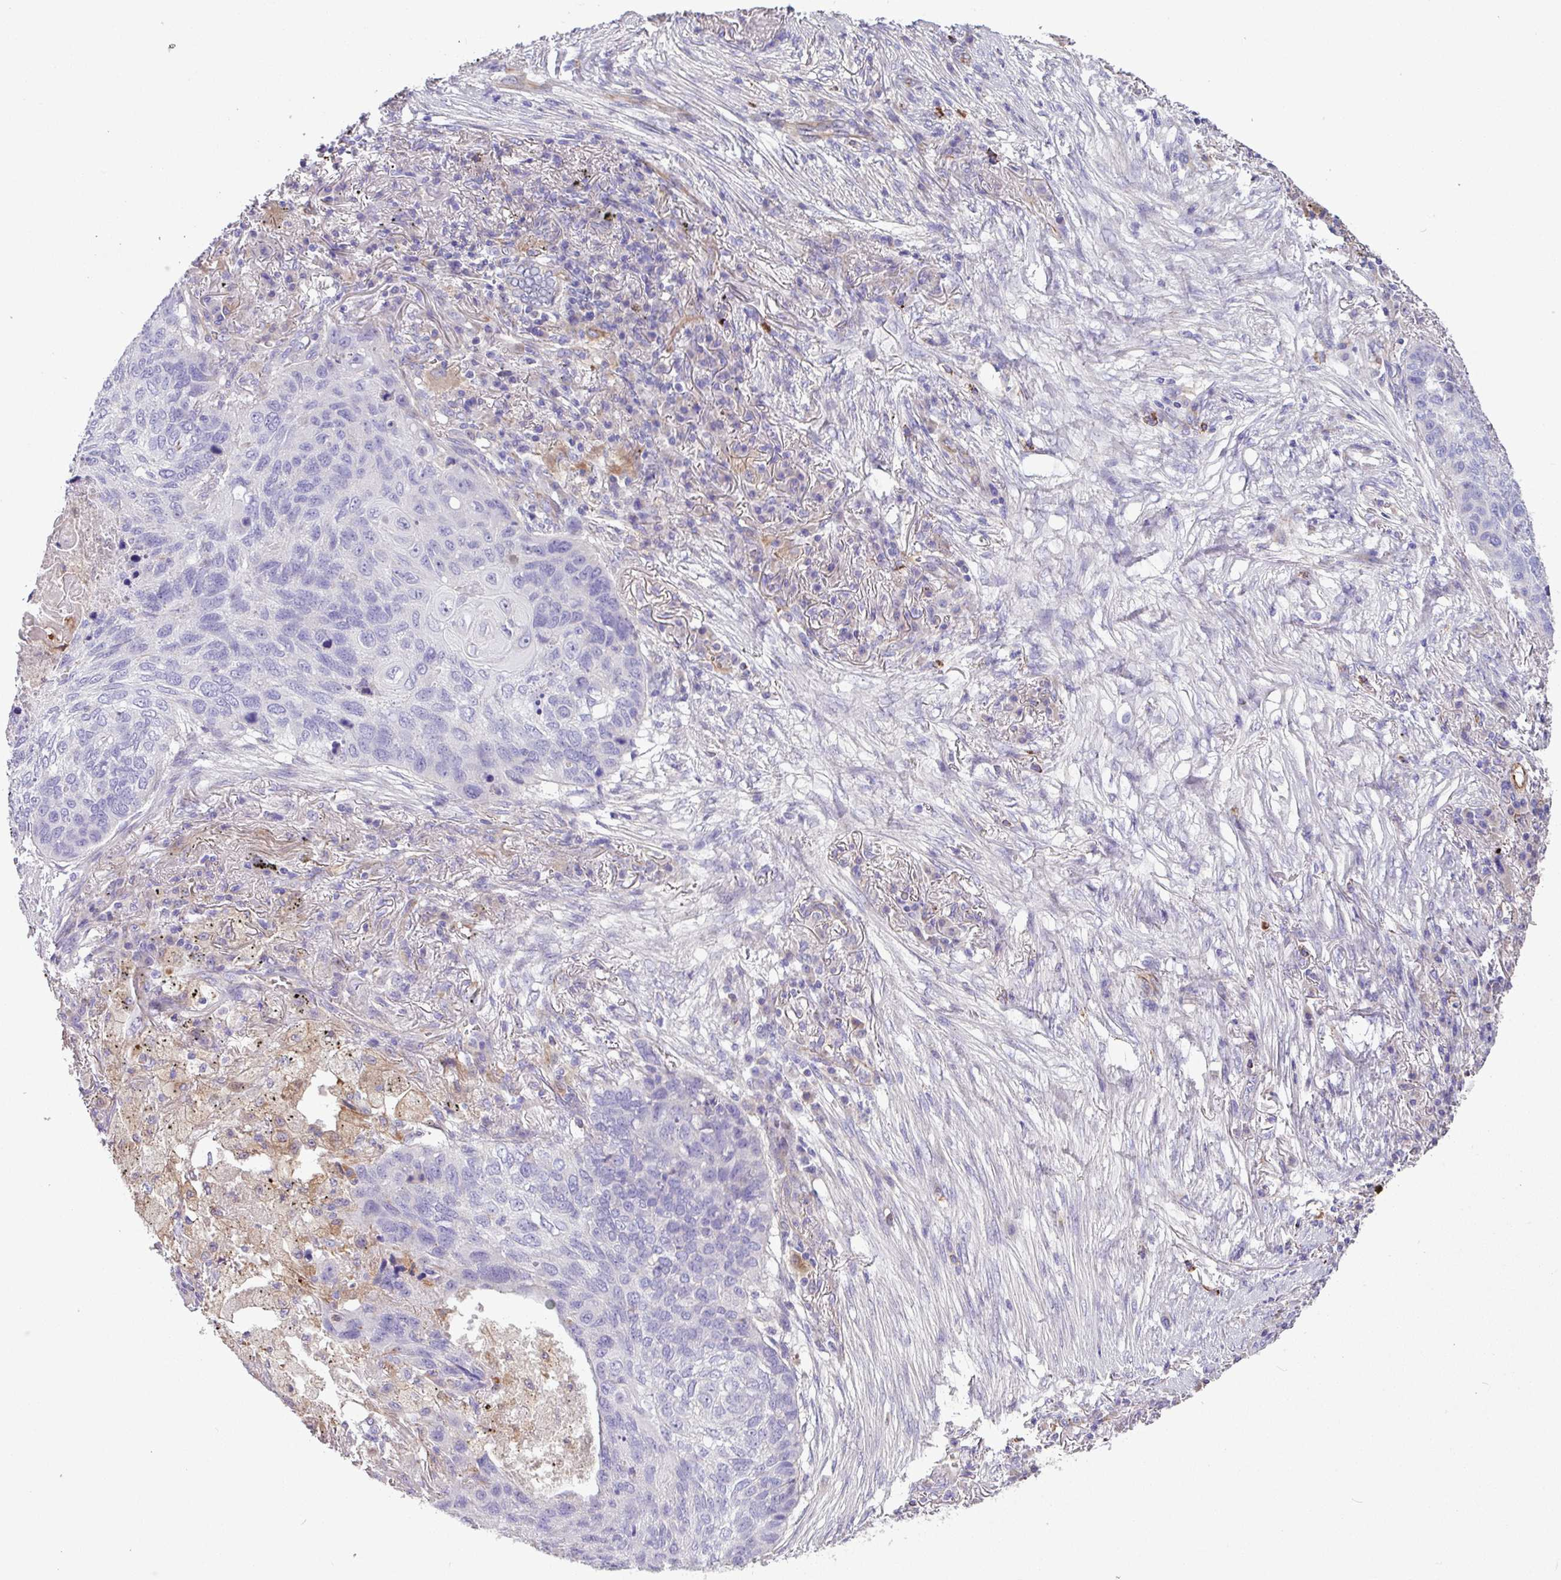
{"staining": {"intensity": "negative", "quantity": "none", "location": "none"}, "tissue": "lung cancer", "cell_type": "Tumor cells", "image_type": "cancer", "snomed": [{"axis": "morphology", "description": "Squamous cell carcinoma, NOS"}, {"axis": "topography", "description": "Lung"}], "caption": "The image reveals no significant staining in tumor cells of lung squamous cell carcinoma.", "gene": "MRM2", "patient": {"sex": "female", "age": 63}}